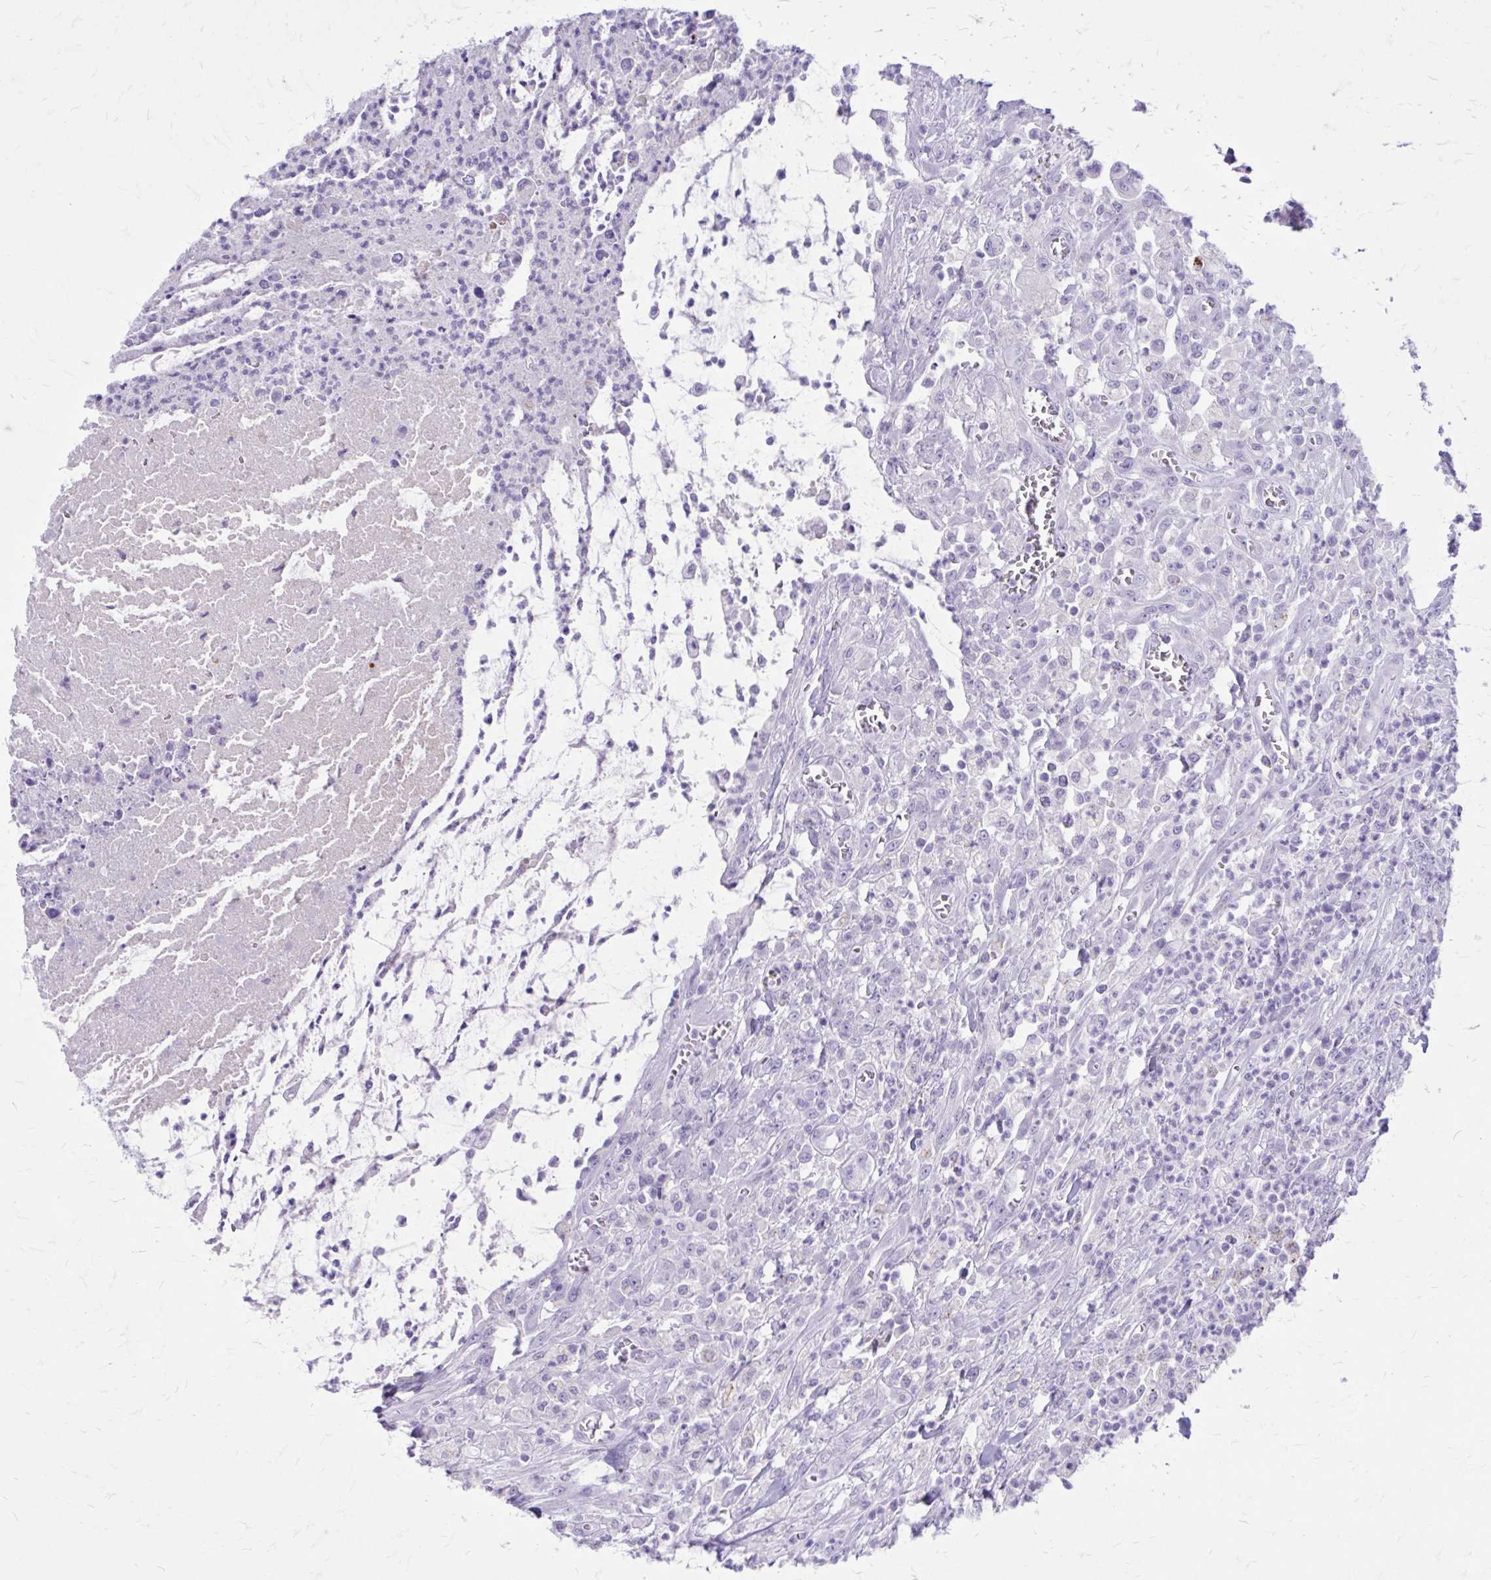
{"staining": {"intensity": "negative", "quantity": "none", "location": "none"}, "tissue": "colorectal cancer", "cell_type": "Tumor cells", "image_type": "cancer", "snomed": [{"axis": "morphology", "description": "Adenocarcinoma, NOS"}, {"axis": "topography", "description": "Colon"}], "caption": "IHC of colorectal cancer (adenocarcinoma) demonstrates no staining in tumor cells.", "gene": "LCN15", "patient": {"sex": "male", "age": 65}}